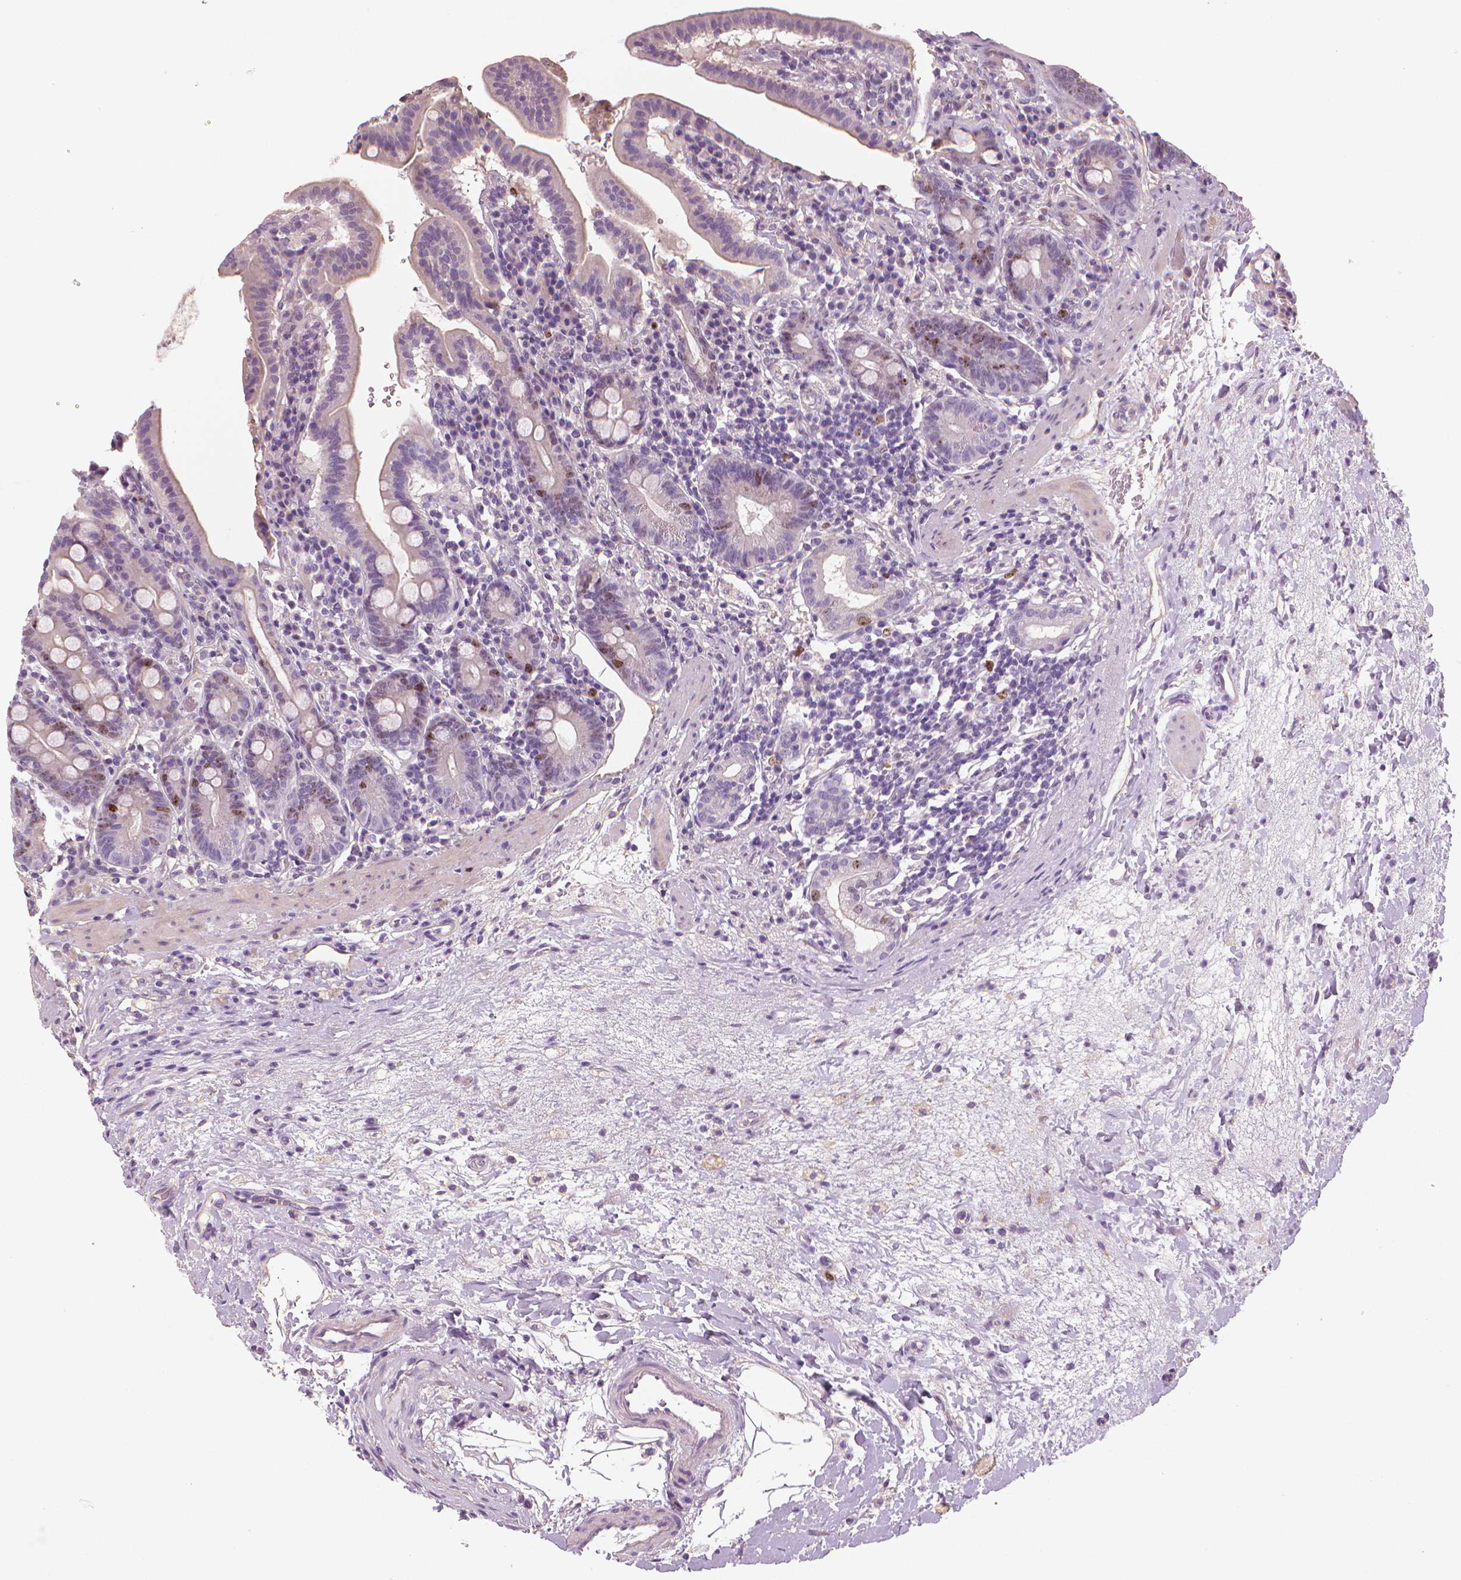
{"staining": {"intensity": "strong", "quantity": "<25%", "location": "nuclear"}, "tissue": "small intestine", "cell_type": "Glandular cells", "image_type": "normal", "snomed": [{"axis": "morphology", "description": "Normal tissue, NOS"}, {"axis": "topography", "description": "Small intestine"}], "caption": "A micrograph showing strong nuclear expression in about <25% of glandular cells in unremarkable small intestine, as visualized by brown immunohistochemical staining.", "gene": "MKI67", "patient": {"sex": "male", "age": 26}}